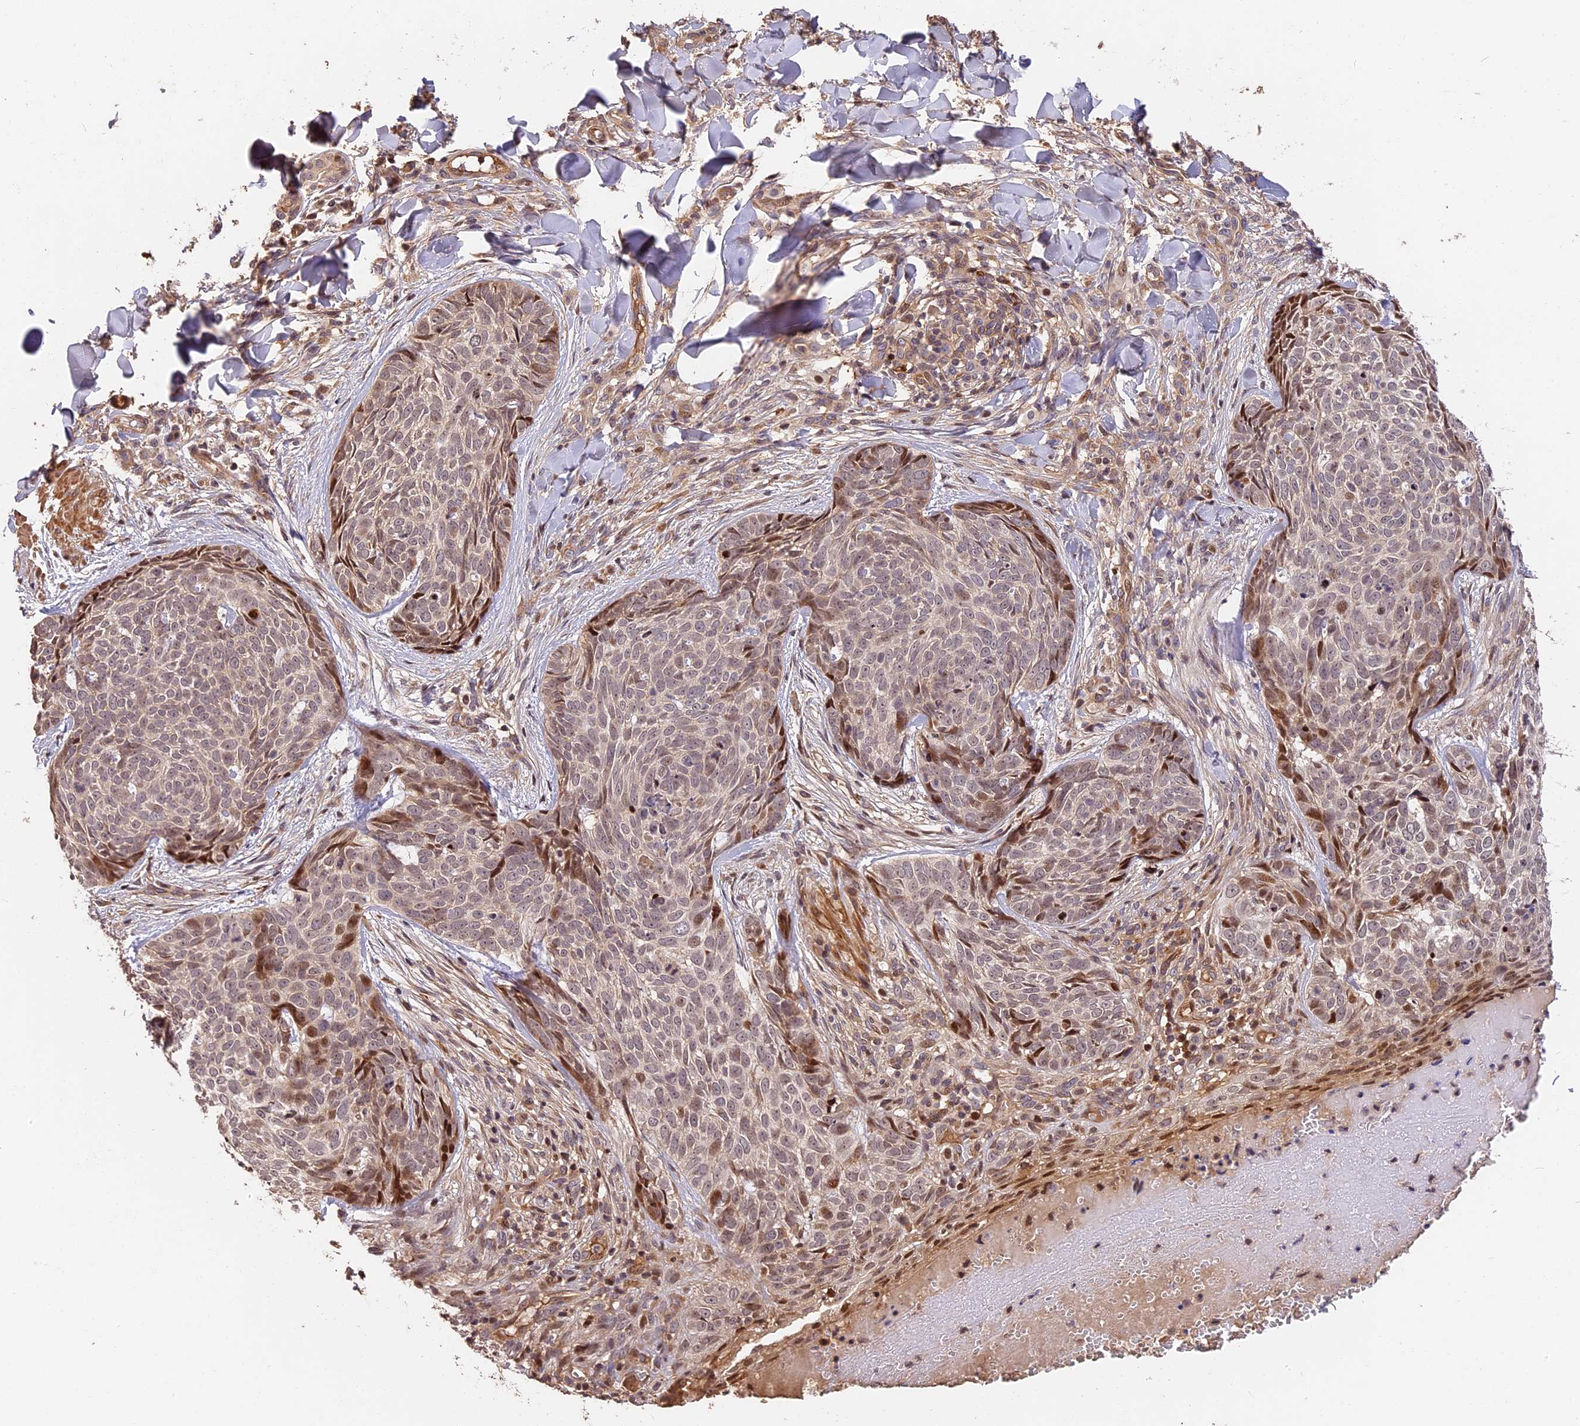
{"staining": {"intensity": "moderate", "quantity": "<25%", "location": "cytoplasmic/membranous,nuclear"}, "tissue": "skin cancer", "cell_type": "Tumor cells", "image_type": "cancer", "snomed": [{"axis": "morphology", "description": "Basal cell carcinoma"}, {"axis": "topography", "description": "Skin"}], "caption": "Immunohistochemistry of skin basal cell carcinoma displays low levels of moderate cytoplasmic/membranous and nuclear staining in approximately <25% of tumor cells.", "gene": "ARHGAP17", "patient": {"sex": "female", "age": 61}}